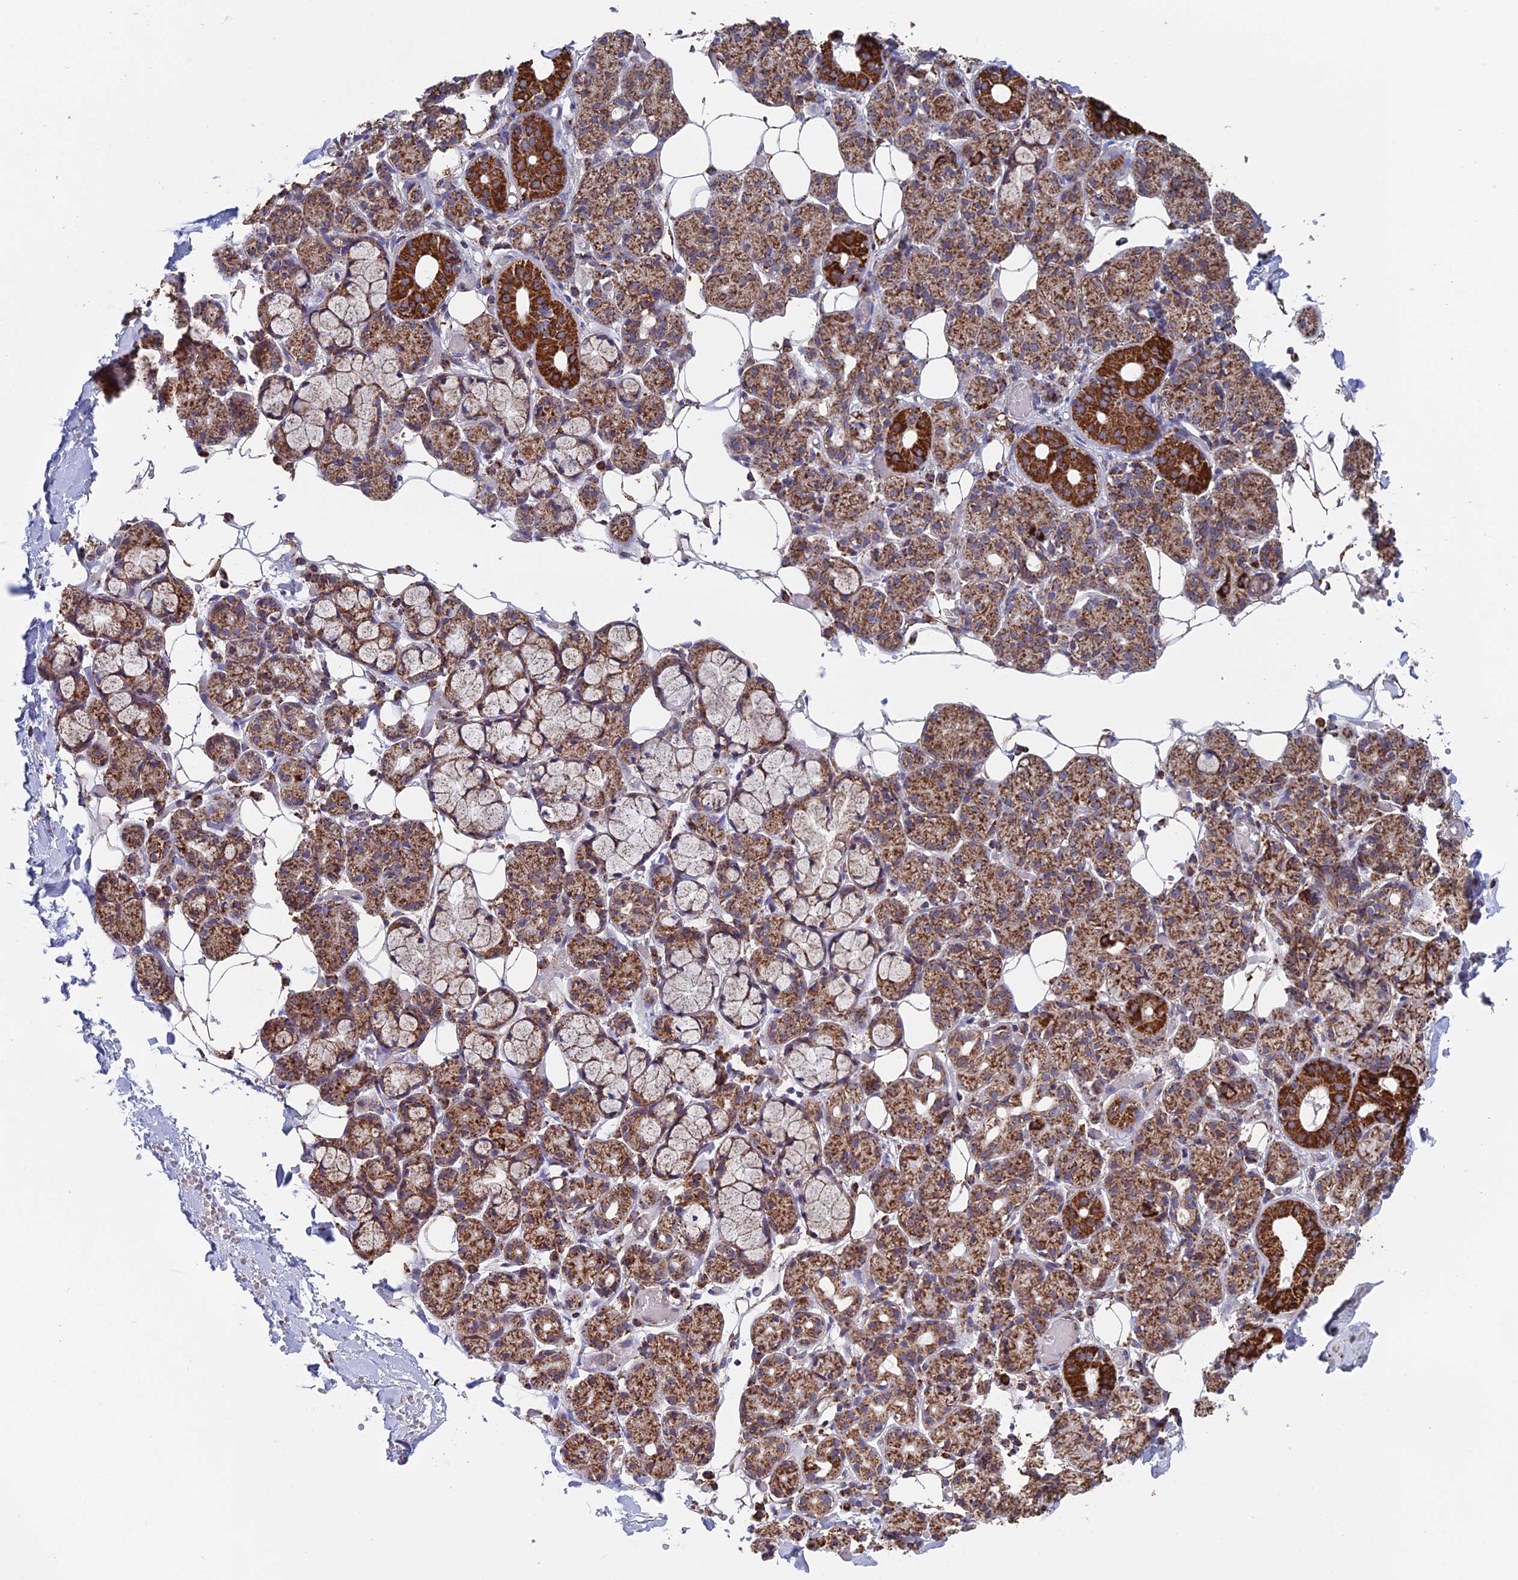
{"staining": {"intensity": "strong", "quantity": "25%-75%", "location": "cytoplasmic/membranous"}, "tissue": "salivary gland", "cell_type": "Glandular cells", "image_type": "normal", "snomed": [{"axis": "morphology", "description": "Normal tissue, NOS"}, {"axis": "topography", "description": "Salivary gland"}], "caption": "DAB (3,3'-diaminobenzidine) immunohistochemical staining of normal salivary gland displays strong cytoplasmic/membranous protein positivity in about 25%-75% of glandular cells.", "gene": "DTYMK", "patient": {"sex": "male", "age": 63}}